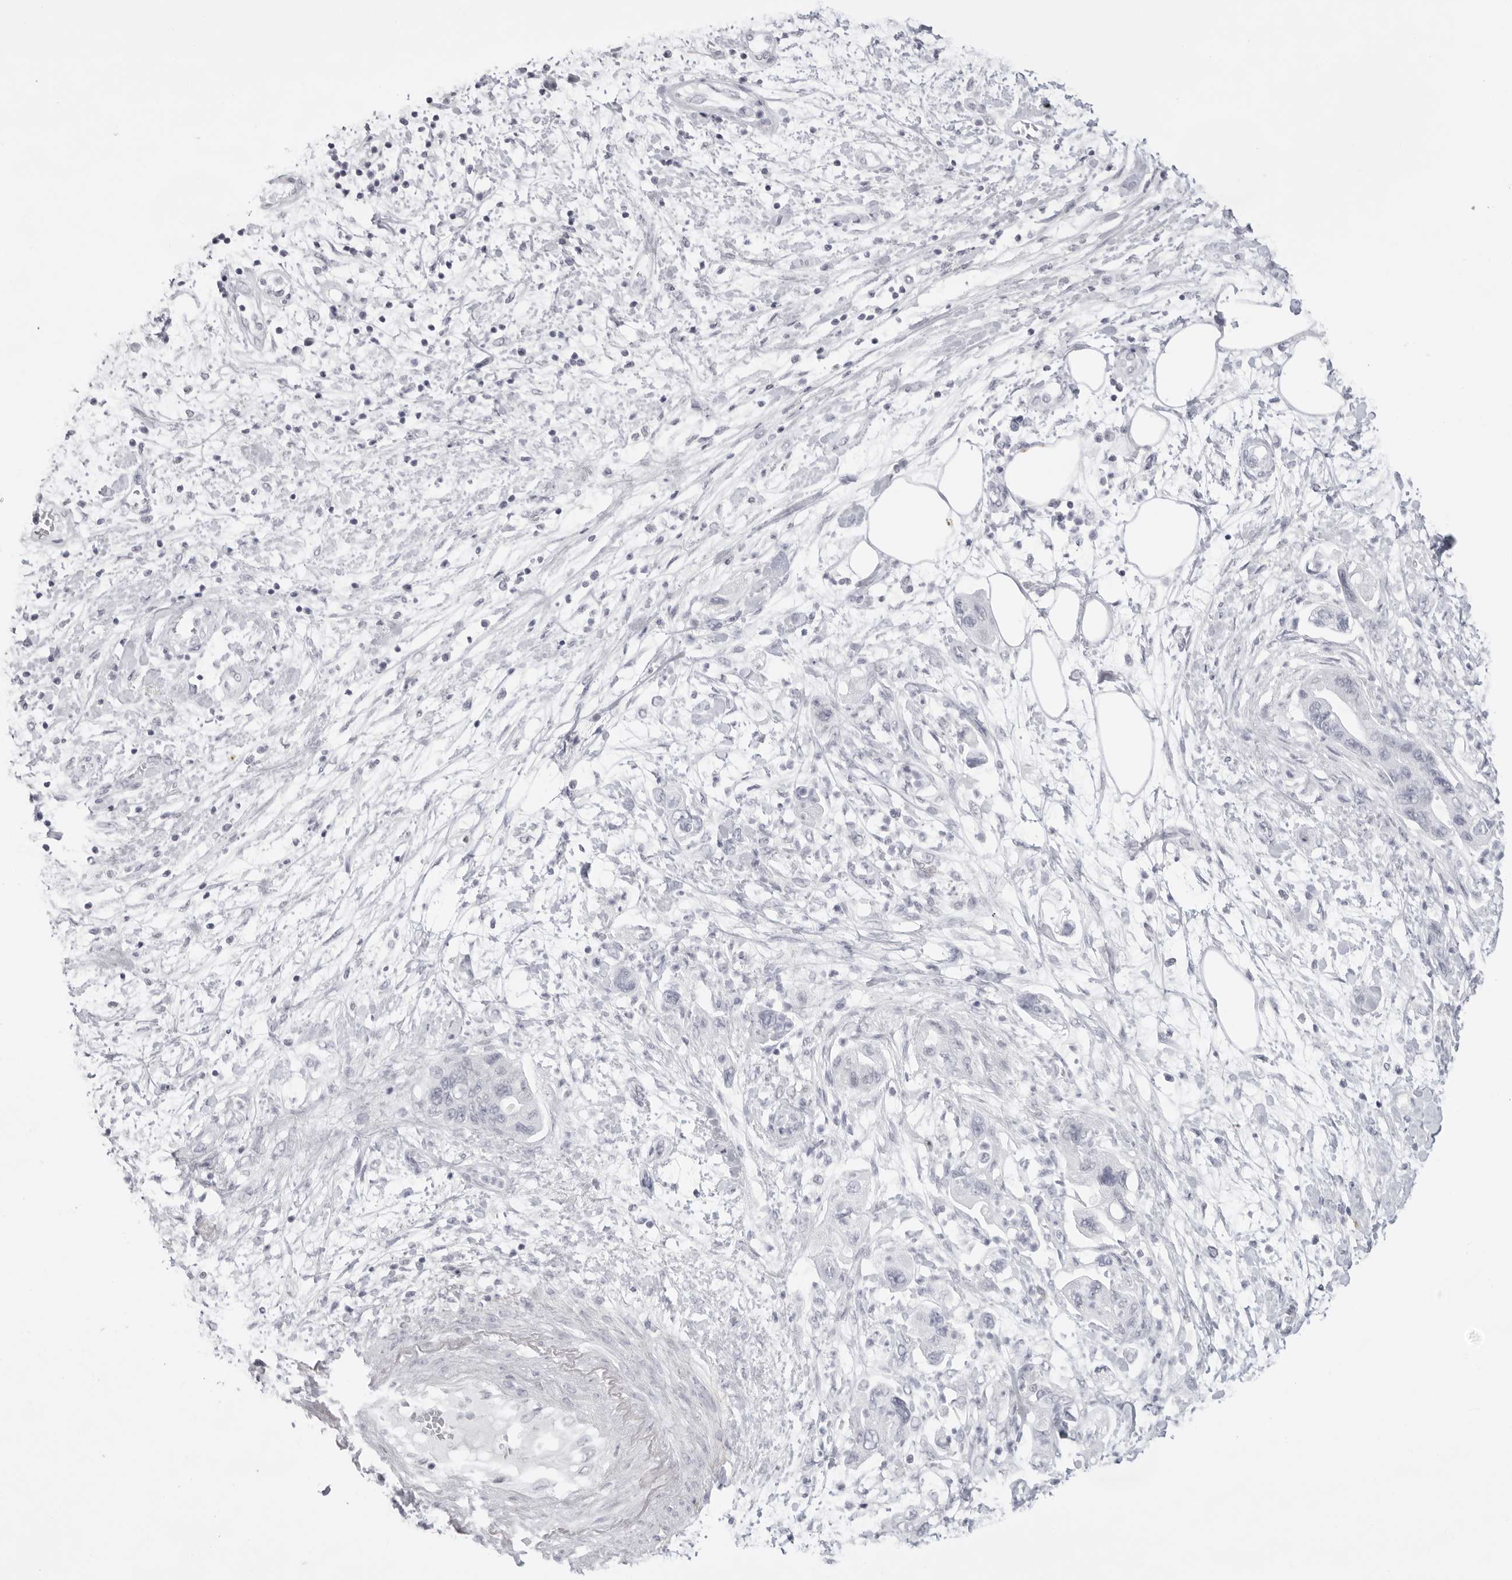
{"staining": {"intensity": "negative", "quantity": "none", "location": "none"}, "tissue": "pancreatic cancer", "cell_type": "Tumor cells", "image_type": "cancer", "snomed": [{"axis": "morphology", "description": "Adenocarcinoma, NOS"}, {"axis": "topography", "description": "Pancreas"}], "caption": "Tumor cells show no significant staining in pancreatic cancer (adenocarcinoma).", "gene": "KLK12", "patient": {"sex": "female", "age": 73}}